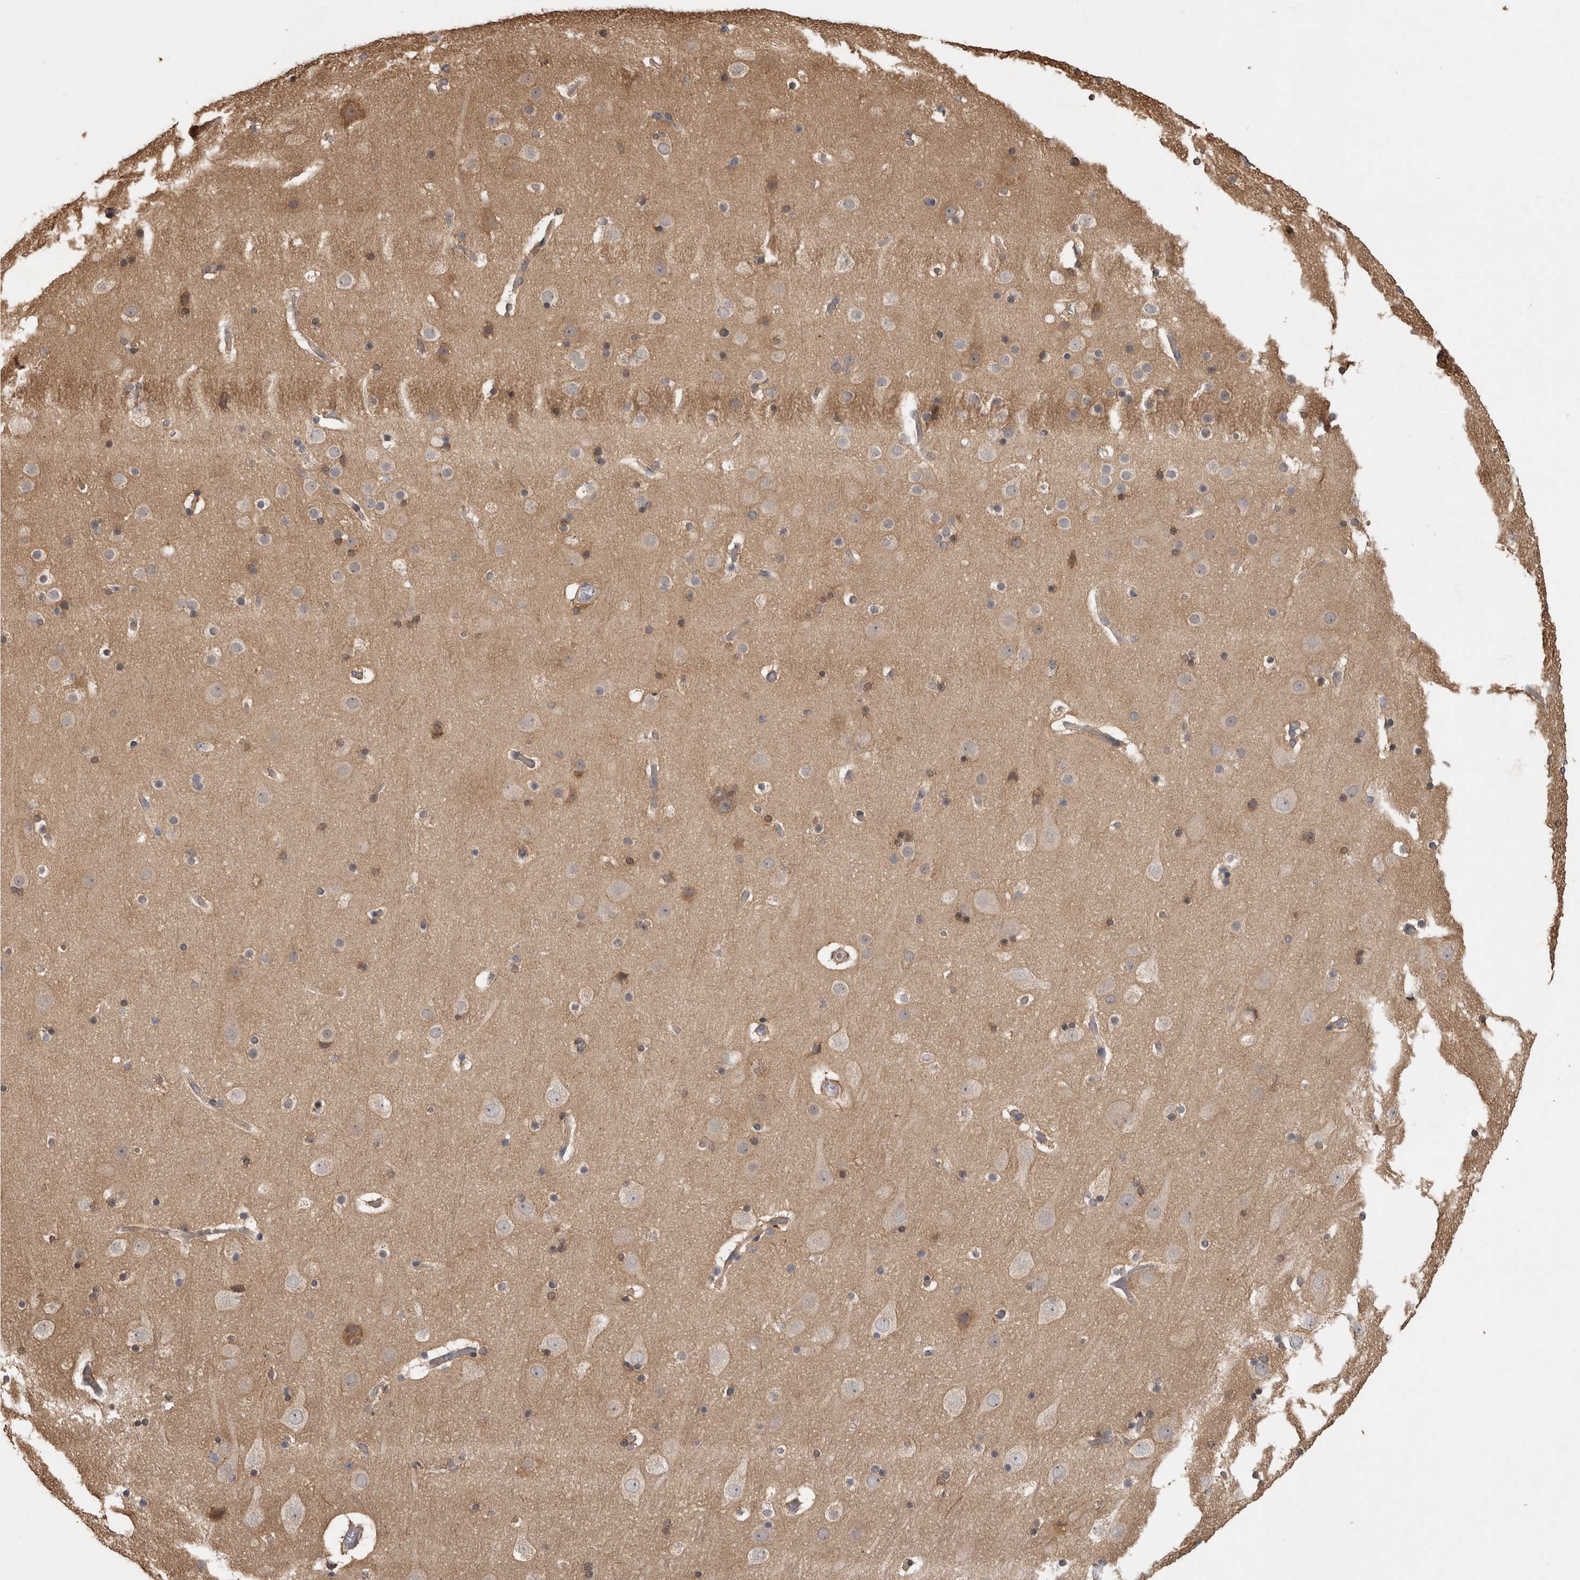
{"staining": {"intensity": "weak", "quantity": ">75%", "location": "cytoplasmic/membranous"}, "tissue": "cerebral cortex", "cell_type": "Endothelial cells", "image_type": "normal", "snomed": [{"axis": "morphology", "description": "Normal tissue, NOS"}, {"axis": "topography", "description": "Cerebral cortex"}], "caption": "A brown stain highlights weak cytoplasmic/membranous positivity of a protein in endothelial cells of benign cerebral cortex.", "gene": "TBCE", "patient": {"sex": "male", "age": 57}}